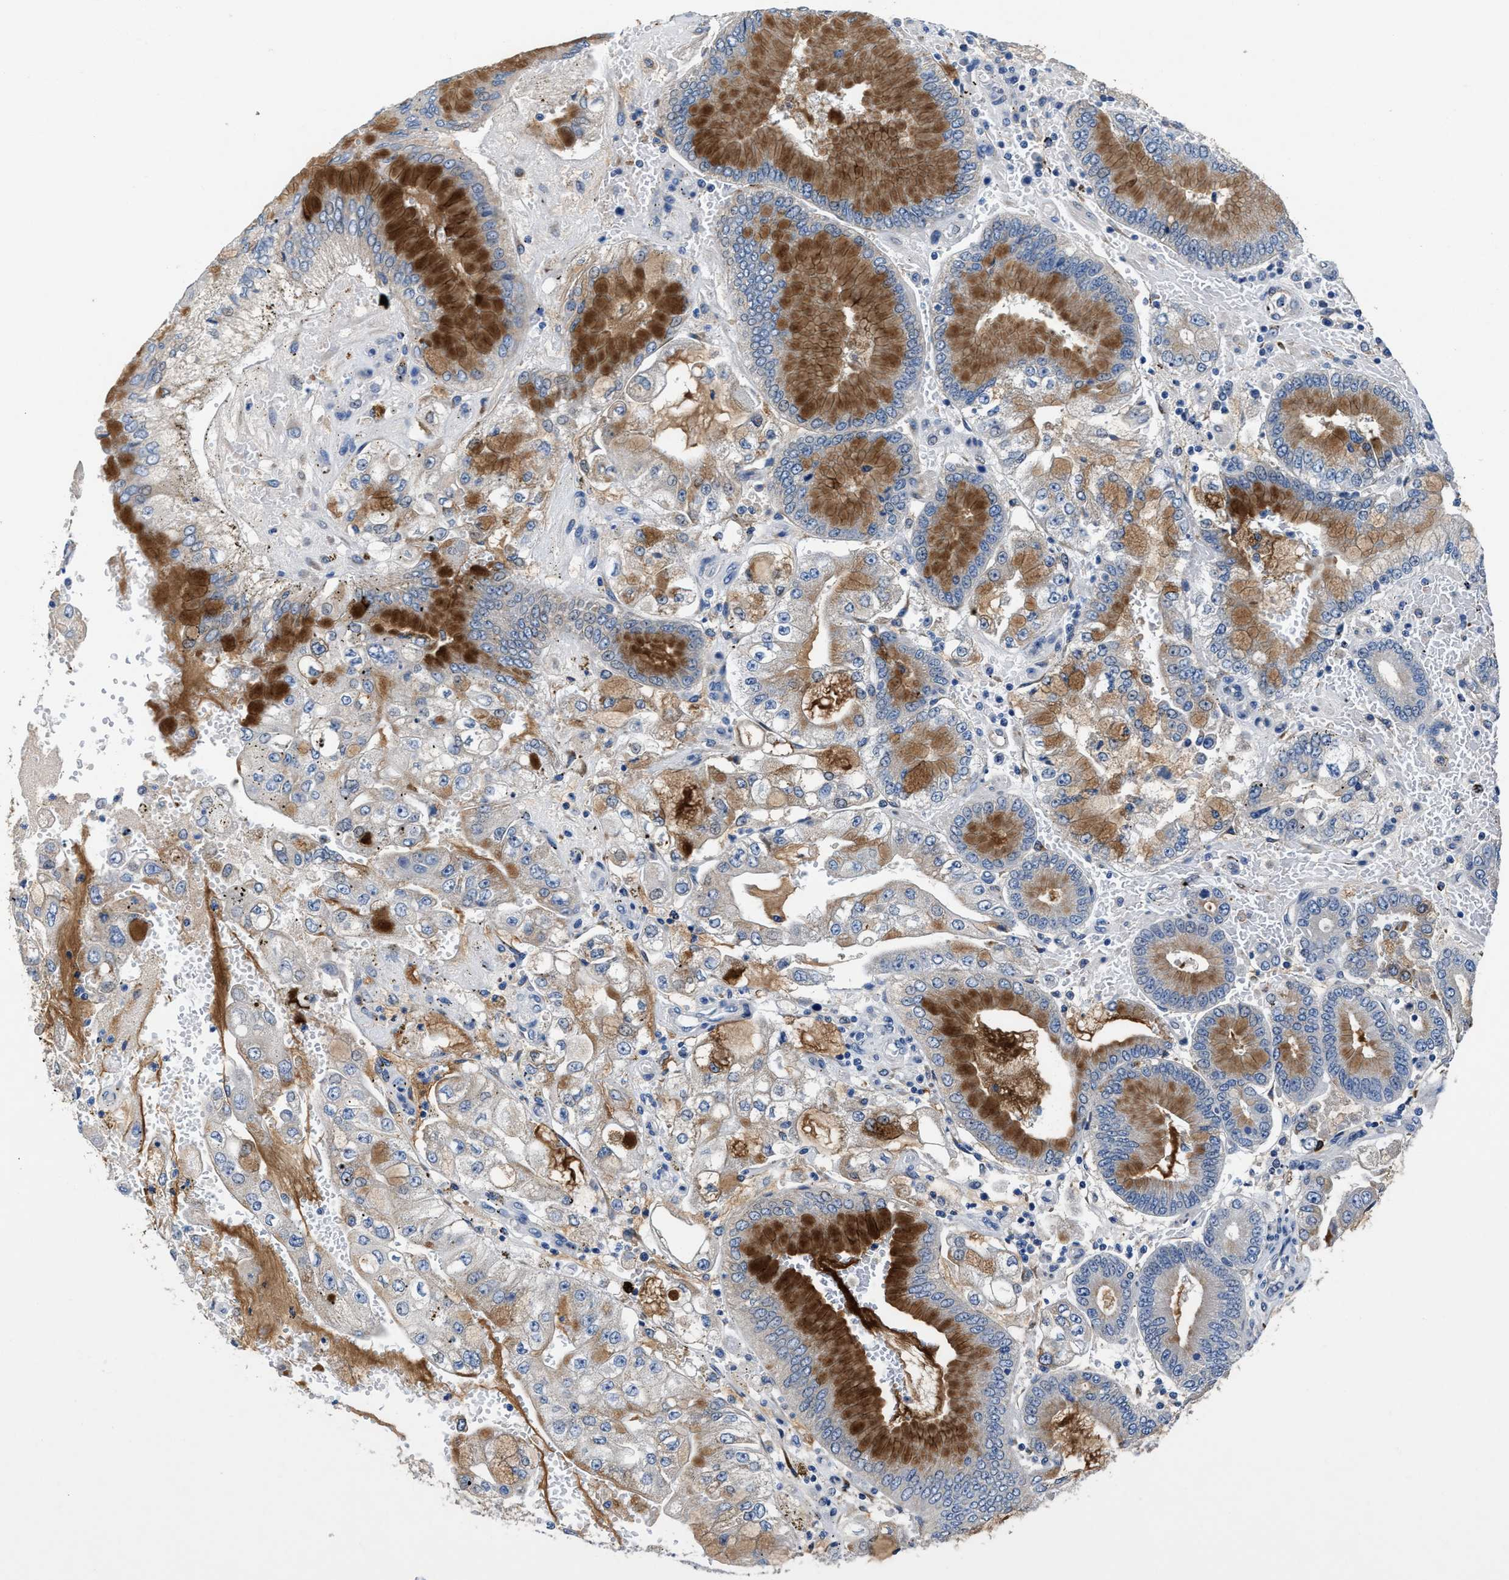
{"staining": {"intensity": "strong", "quantity": "25%-75%", "location": "cytoplasmic/membranous"}, "tissue": "stomach cancer", "cell_type": "Tumor cells", "image_type": "cancer", "snomed": [{"axis": "morphology", "description": "Adenocarcinoma, NOS"}, {"axis": "topography", "description": "Stomach"}], "caption": "This is a micrograph of immunohistochemistry staining of stomach cancer, which shows strong expression in the cytoplasmic/membranous of tumor cells.", "gene": "PEG10", "patient": {"sex": "male", "age": 76}}